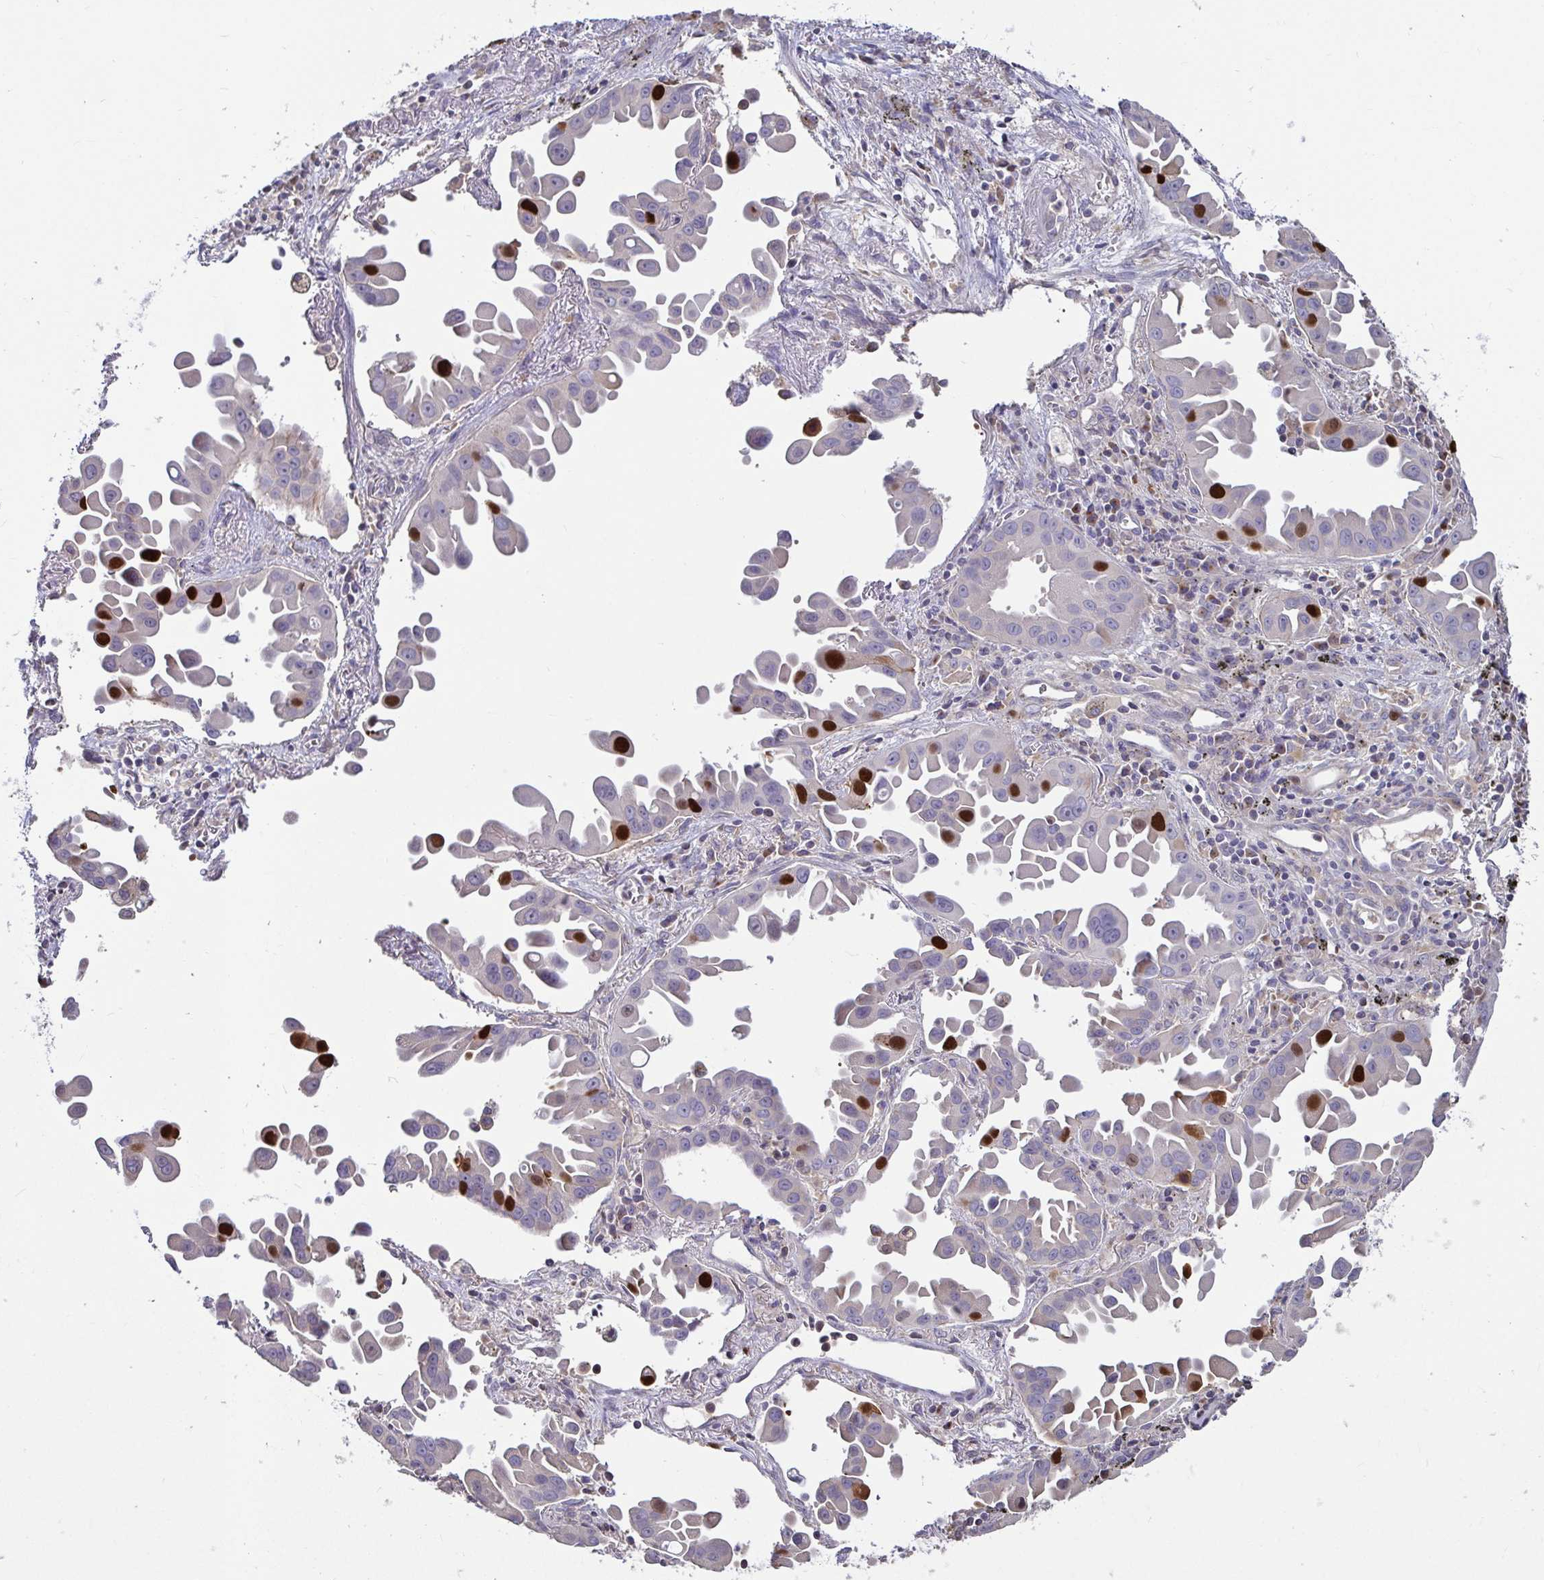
{"staining": {"intensity": "strong", "quantity": "<25%", "location": "nuclear"}, "tissue": "lung cancer", "cell_type": "Tumor cells", "image_type": "cancer", "snomed": [{"axis": "morphology", "description": "Adenocarcinoma, NOS"}, {"axis": "topography", "description": "Lung"}], "caption": "Protein expression analysis of human lung cancer (adenocarcinoma) reveals strong nuclear staining in approximately <25% of tumor cells. (IHC, brightfield microscopy, high magnification).", "gene": "ANLN", "patient": {"sex": "male", "age": 68}}